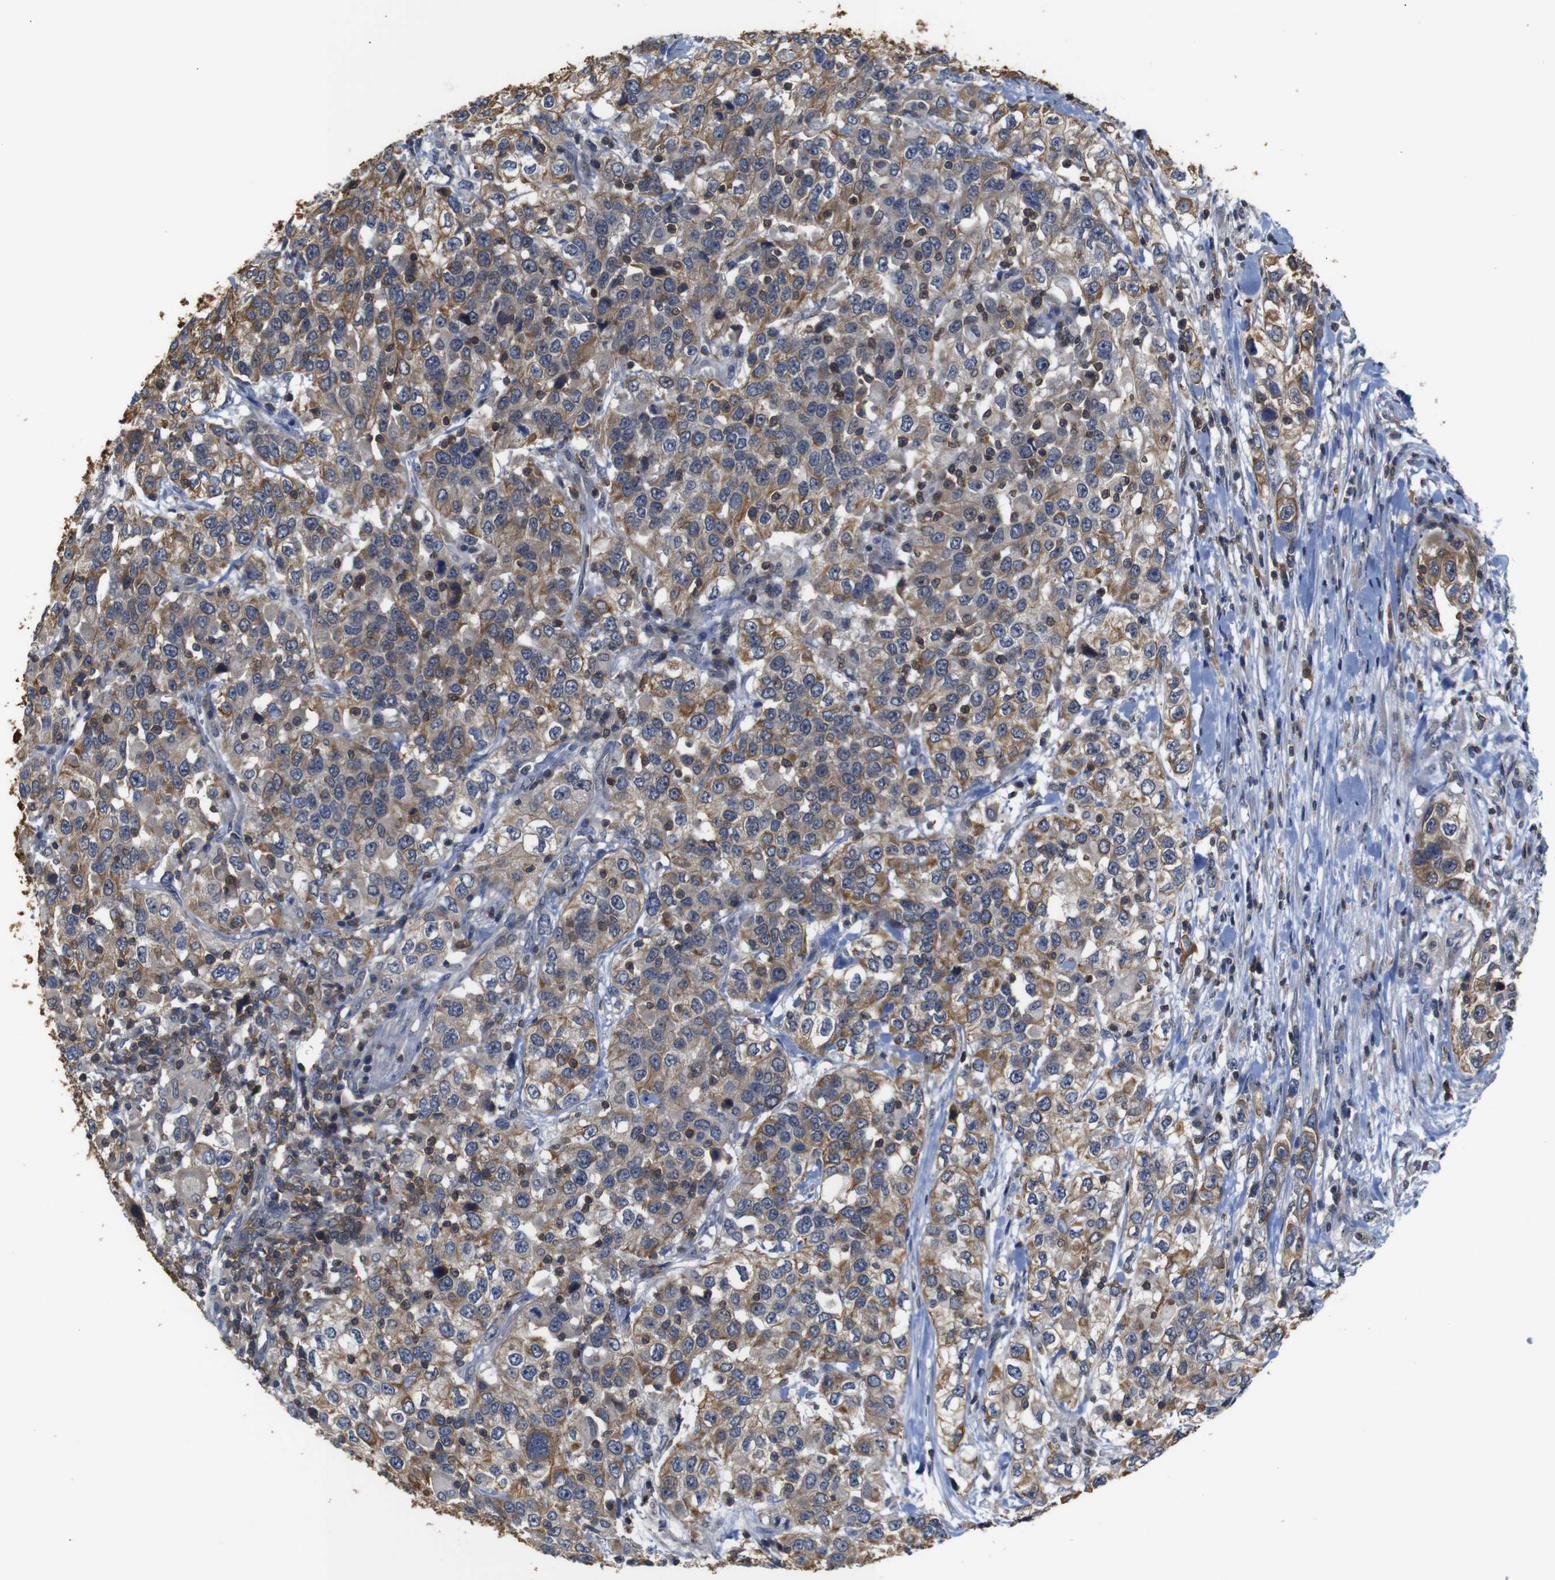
{"staining": {"intensity": "moderate", "quantity": ">75%", "location": "cytoplasmic/membranous"}, "tissue": "urothelial cancer", "cell_type": "Tumor cells", "image_type": "cancer", "snomed": [{"axis": "morphology", "description": "Urothelial carcinoma, High grade"}, {"axis": "topography", "description": "Urinary bladder"}], "caption": "Urothelial carcinoma (high-grade) was stained to show a protein in brown. There is medium levels of moderate cytoplasmic/membranous expression in about >75% of tumor cells.", "gene": "BRWD3", "patient": {"sex": "female", "age": 80}}